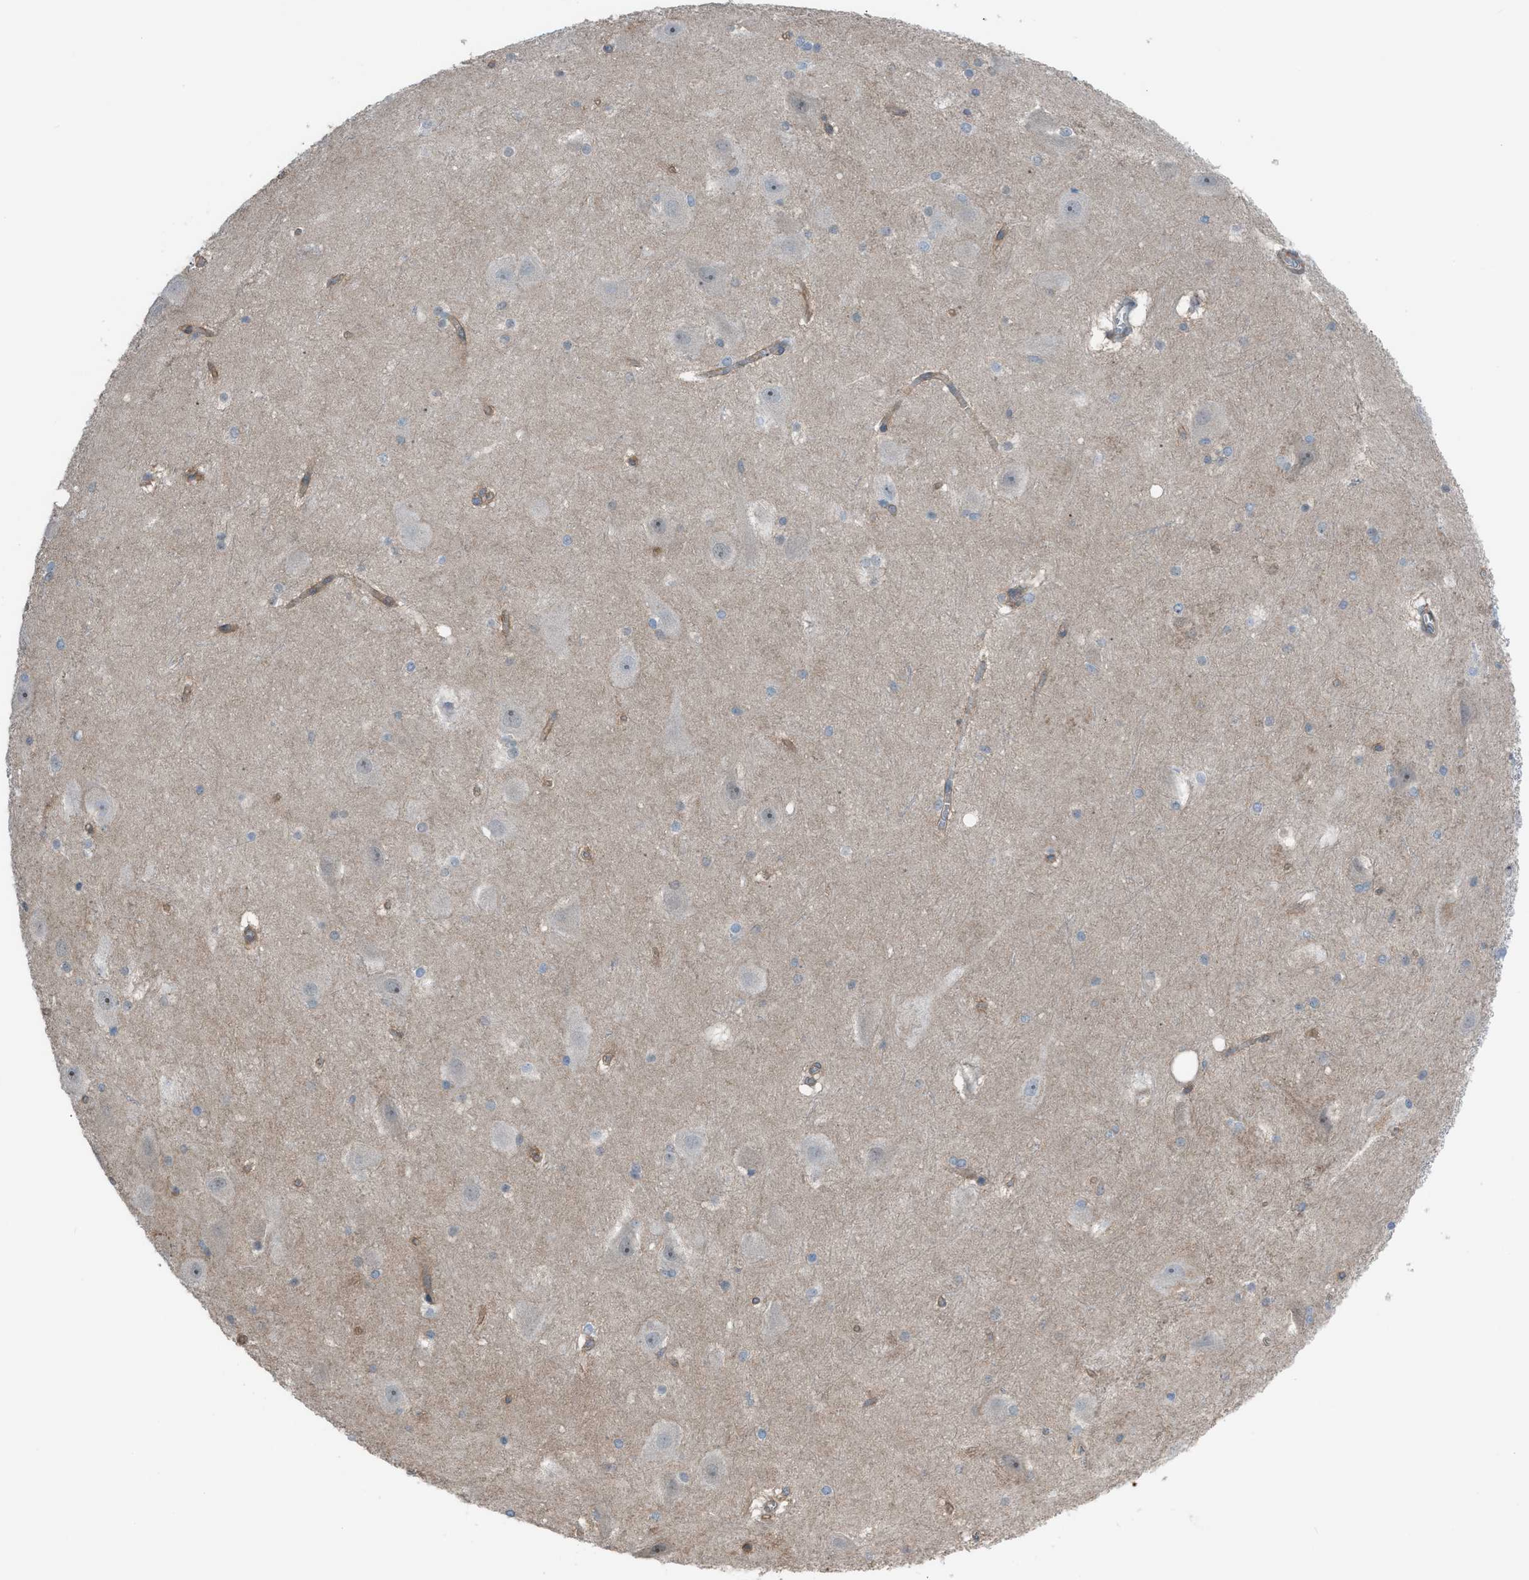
{"staining": {"intensity": "weak", "quantity": "<25%", "location": "cytoplasmic/membranous"}, "tissue": "hippocampus", "cell_type": "Glial cells", "image_type": "normal", "snomed": [{"axis": "morphology", "description": "Normal tissue, NOS"}, {"axis": "topography", "description": "Hippocampus"}], "caption": "DAB (3,3'-diaminobenzidine) immunohistochemical staining of benign human hippocampus exhibits no significant positivity in glial cells. (Stains: DAB IHC with hematoxylin counter stain, Microscopy: brightfield microscopy at high magnification).", "gene": "DYRK1A", "patient": {"sex": "female", "age": 19}}